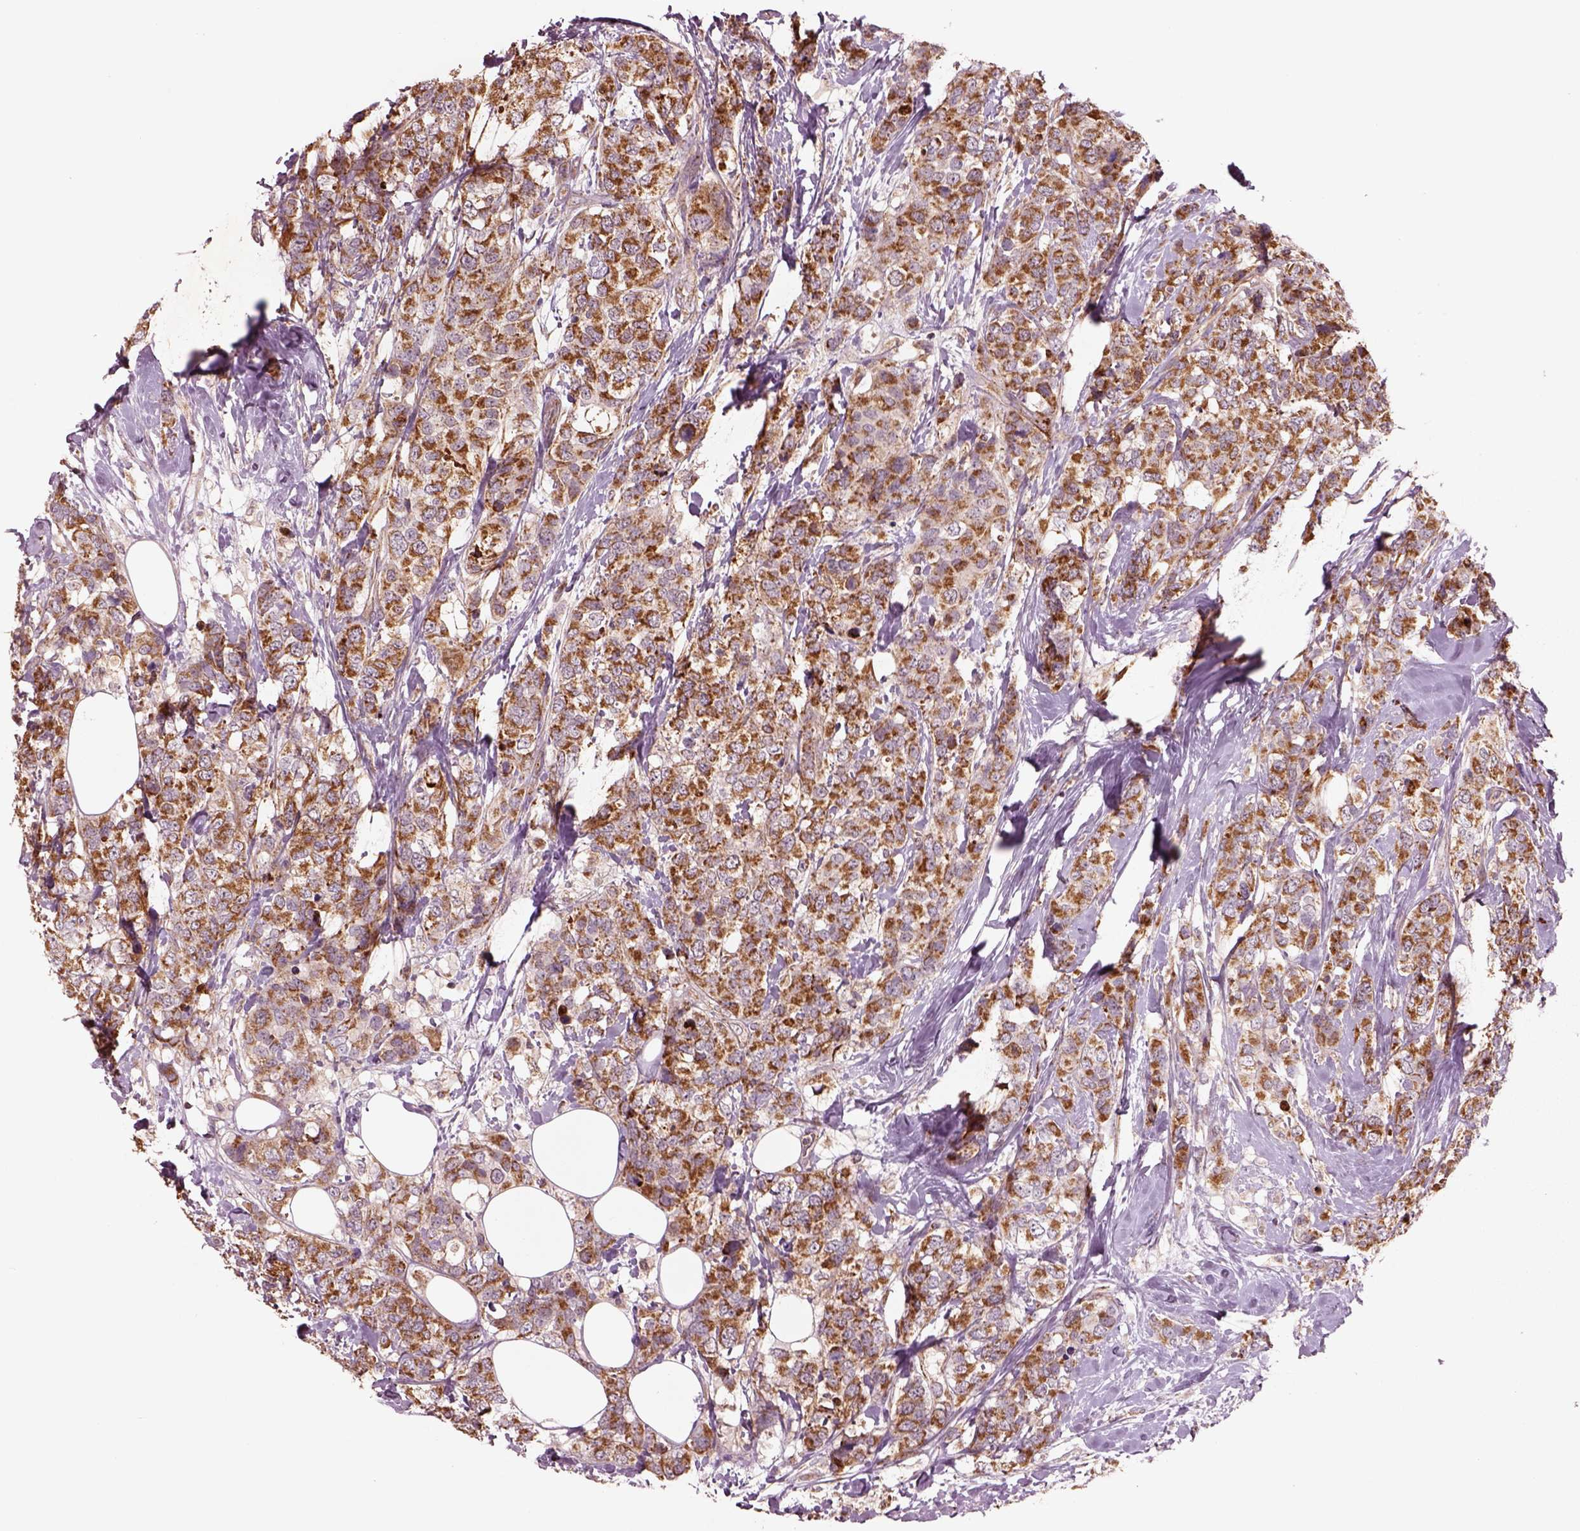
{"staining": {"intensity": "moderate", "quantity": ">75%", "location": "cytoplasmic/membranous"}, "tissue": "breast cancer", "cell_type": "Tumor cells", "image_type": "cancer", "snomed": [{"axis": "morphology", "description": "Lobular carcinoma"}, {"axis": "topography", "description": "Breast"}], "caption": "Breast cancer (lobular carcinoma) stained with DAB immunohistochemistry demonstrates medium levels of moderate cytoplasmic/membranous positivity in about >75% of tumor cells. (DAB (3,3'-diaminobenzidine) = brown stain, brightfield microscopy at high magnification).", "gene": "SLC25A5", "patient": {"sex": "female", "age": 59}}